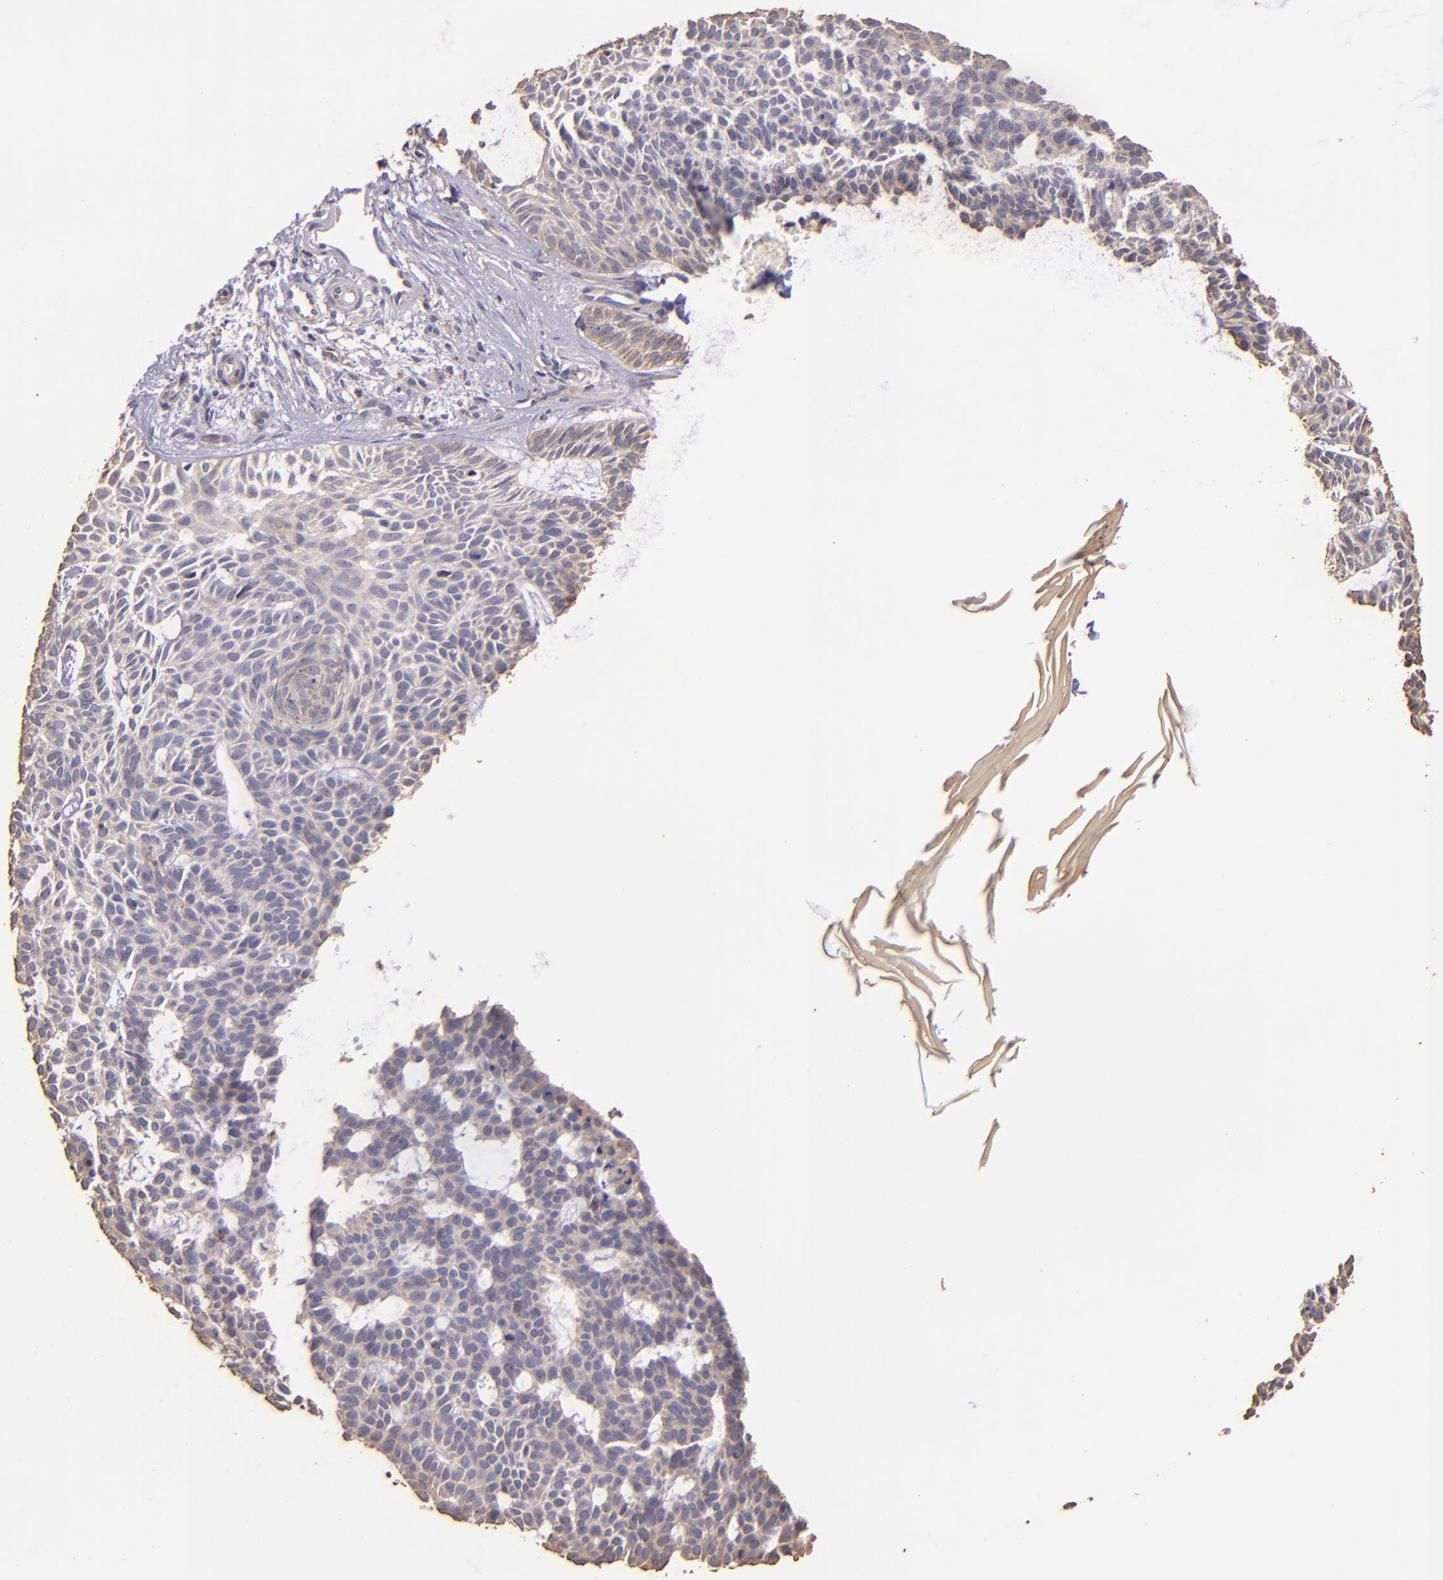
{"staining": {"intensity": "weak", "quantity": ">75%", "location": "cytoplasmic/membranous"}, "tissue": "skin cancer", "cell_type": "Tumor cells", "image_type": "cancer", "snomed": [{"axis": "morphology", "description": "Basal cell carcinoma"}, {"axis": "topography", "description": "Skin"}], "caption": "Immunohistochemical staining of human skin basal cell carcinoma shows low levels of weak cytoplasmic/membranous protein expression in about >75% of tumor cells.", "gene": "SHC1", "patient": {"sex": "male", "age": 75}}